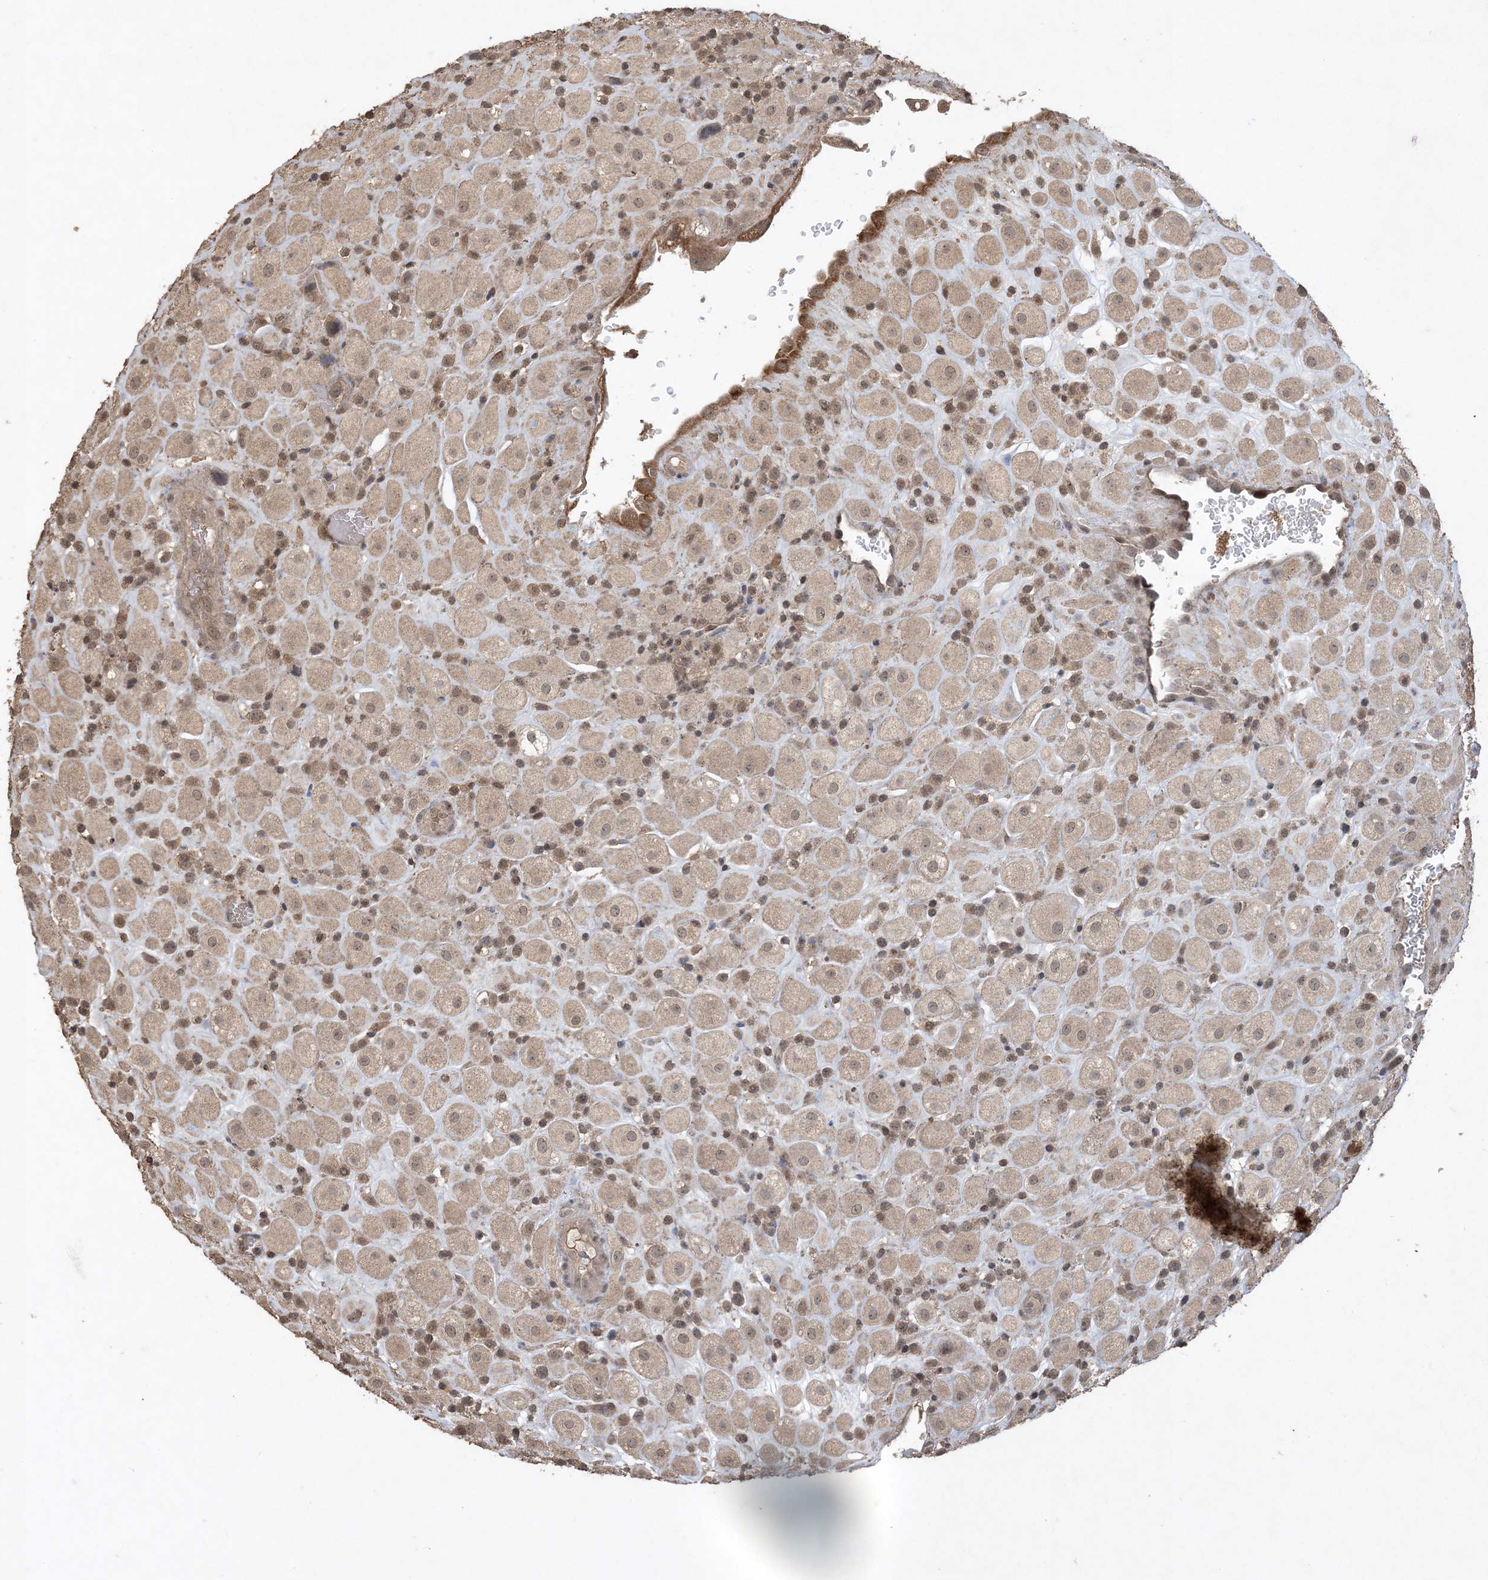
{"staining": {"intensity": "weak", "quantity": ">75%", "location": "cytoplasmic/membranous,nuclear"}, "tissue": "placenta", "cell_type": "Decidual cells", "image_type": "normal", "snomed": [{"axis": "morphology", "description": "Normal tissue, NOS"}, {"axis": "topography", "description": "Placenta"}], "caption": "Protein staining by immunohistochemistry (IHC) shows weak cytoplasmic/membranous,nuclear positivity in approximately >75% of decidual cells in normal placenta. Nuclei are stained in blue.", "gene": "EFCAB8", "patient": {"sex": "female", "age": 35}}